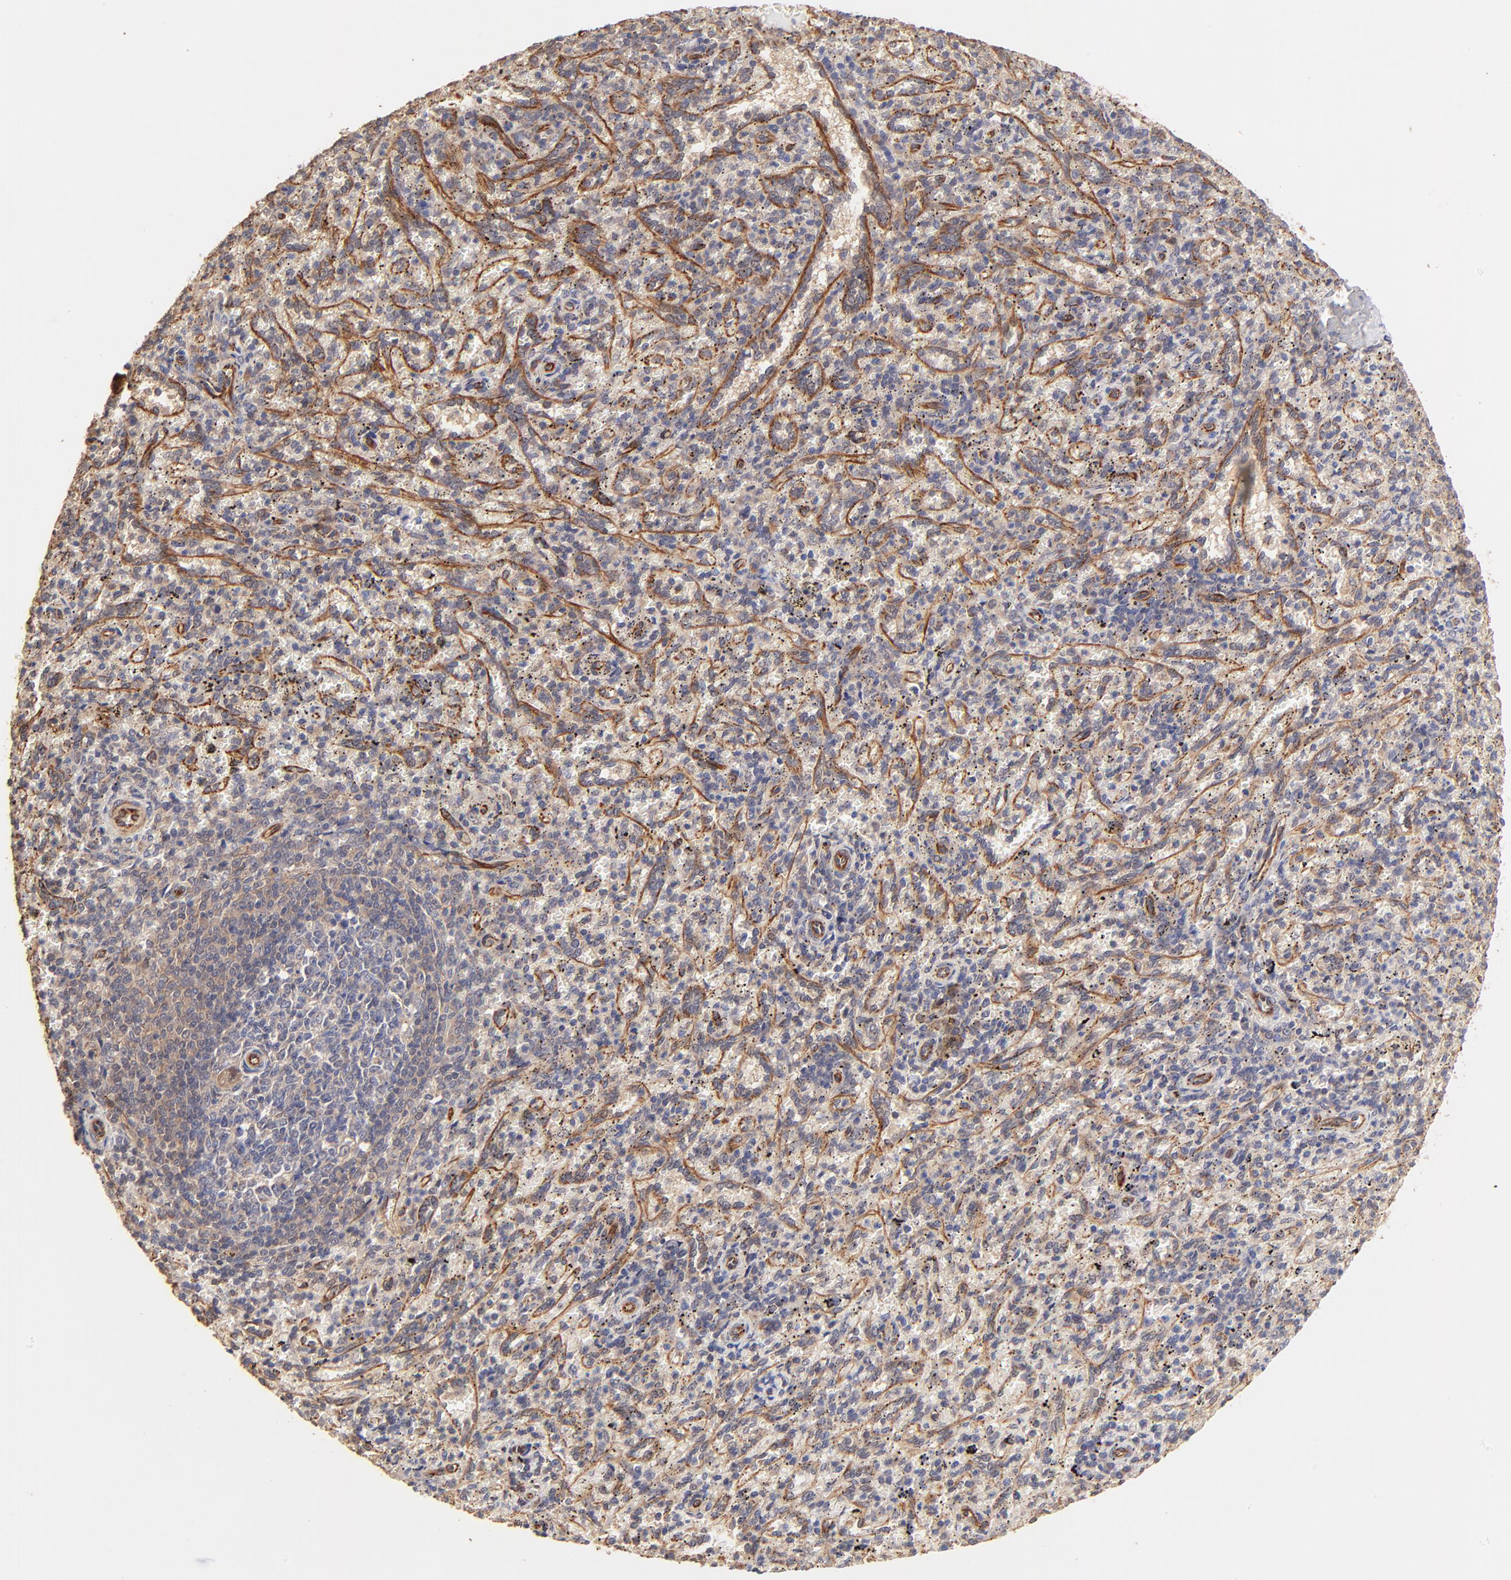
{"staining": {"intensity": "negative", "quantity": "none", "location": "none"}, "tissue": "spleen", "cell_type": "Cells in red pulp", "image_type": "normal", "snomed": [{"axis": "morphology", "description": "Normal tissue, NOS"}, {"axis": "topography", "description": "Spleen"}], "caption": "IHC image of unremarkable human spleen stained for a protein (brown), which reveals no positivity in cells in red pulp.", "gene": "TNFAIP3", "patient": {"sex": "female", "age": 10}}